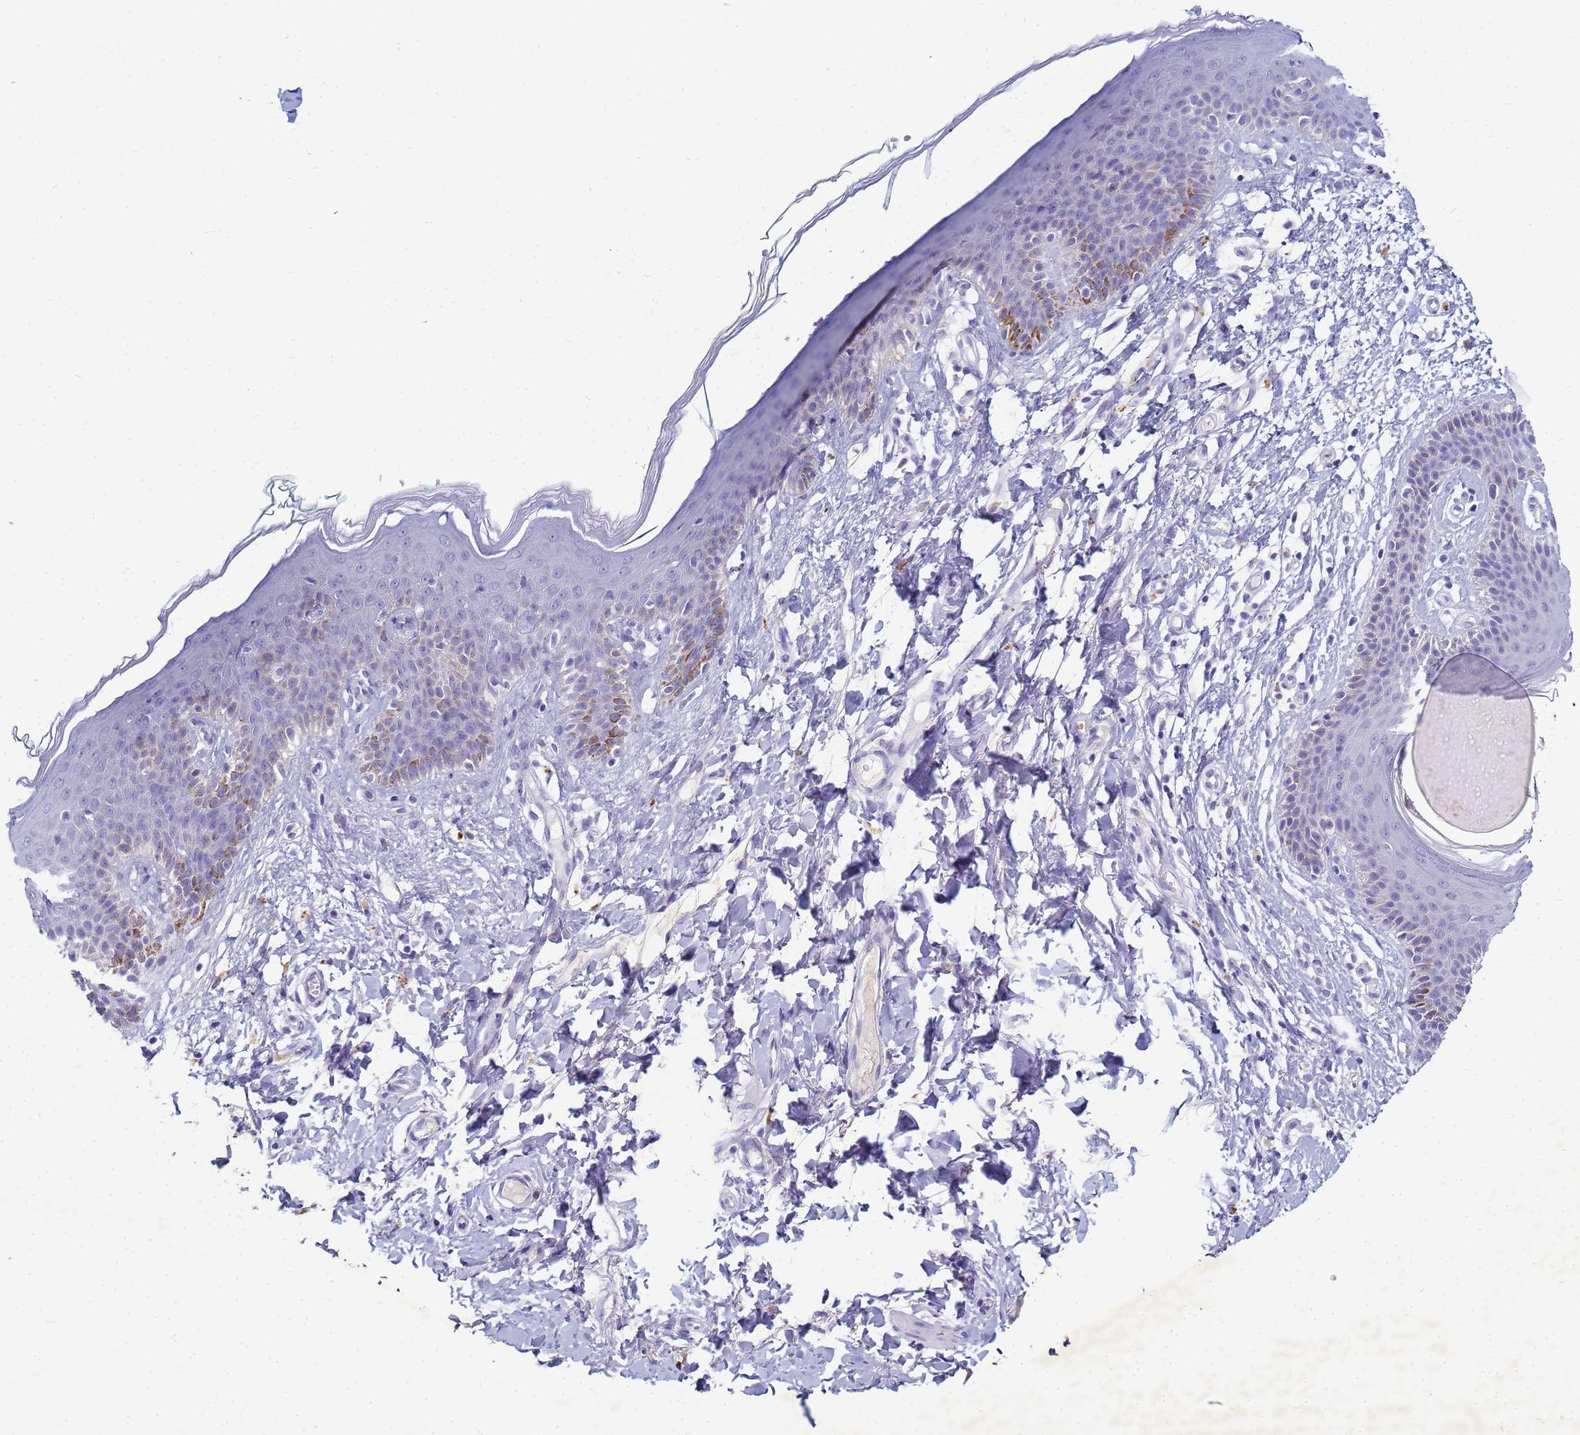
{"staining": {"intensity": "moderate", "quantity": "<25%", "location": "cytoplasmic/membranous"}, "tissue": "skin", "cell_type": "Epidermal cells", "image_type": "normal", "snomed": [{"axis": "morphology", "description": "Normal tissue, NOS"}, {"axis": "topography", "description": "Vulva"}], "caption": "Immunohistochemistry image of unremarkable skin: human skin stained using immunohistochemistry (IHC) exhibits low levels of moderate protein expression localized specifically in the cytoplasmic/membranous of epidermal cells, appearing as a cytoplasmic/membranous brown color.", "gene": "B3GNT8", "patient": {"sex": "female", "age": 66}}